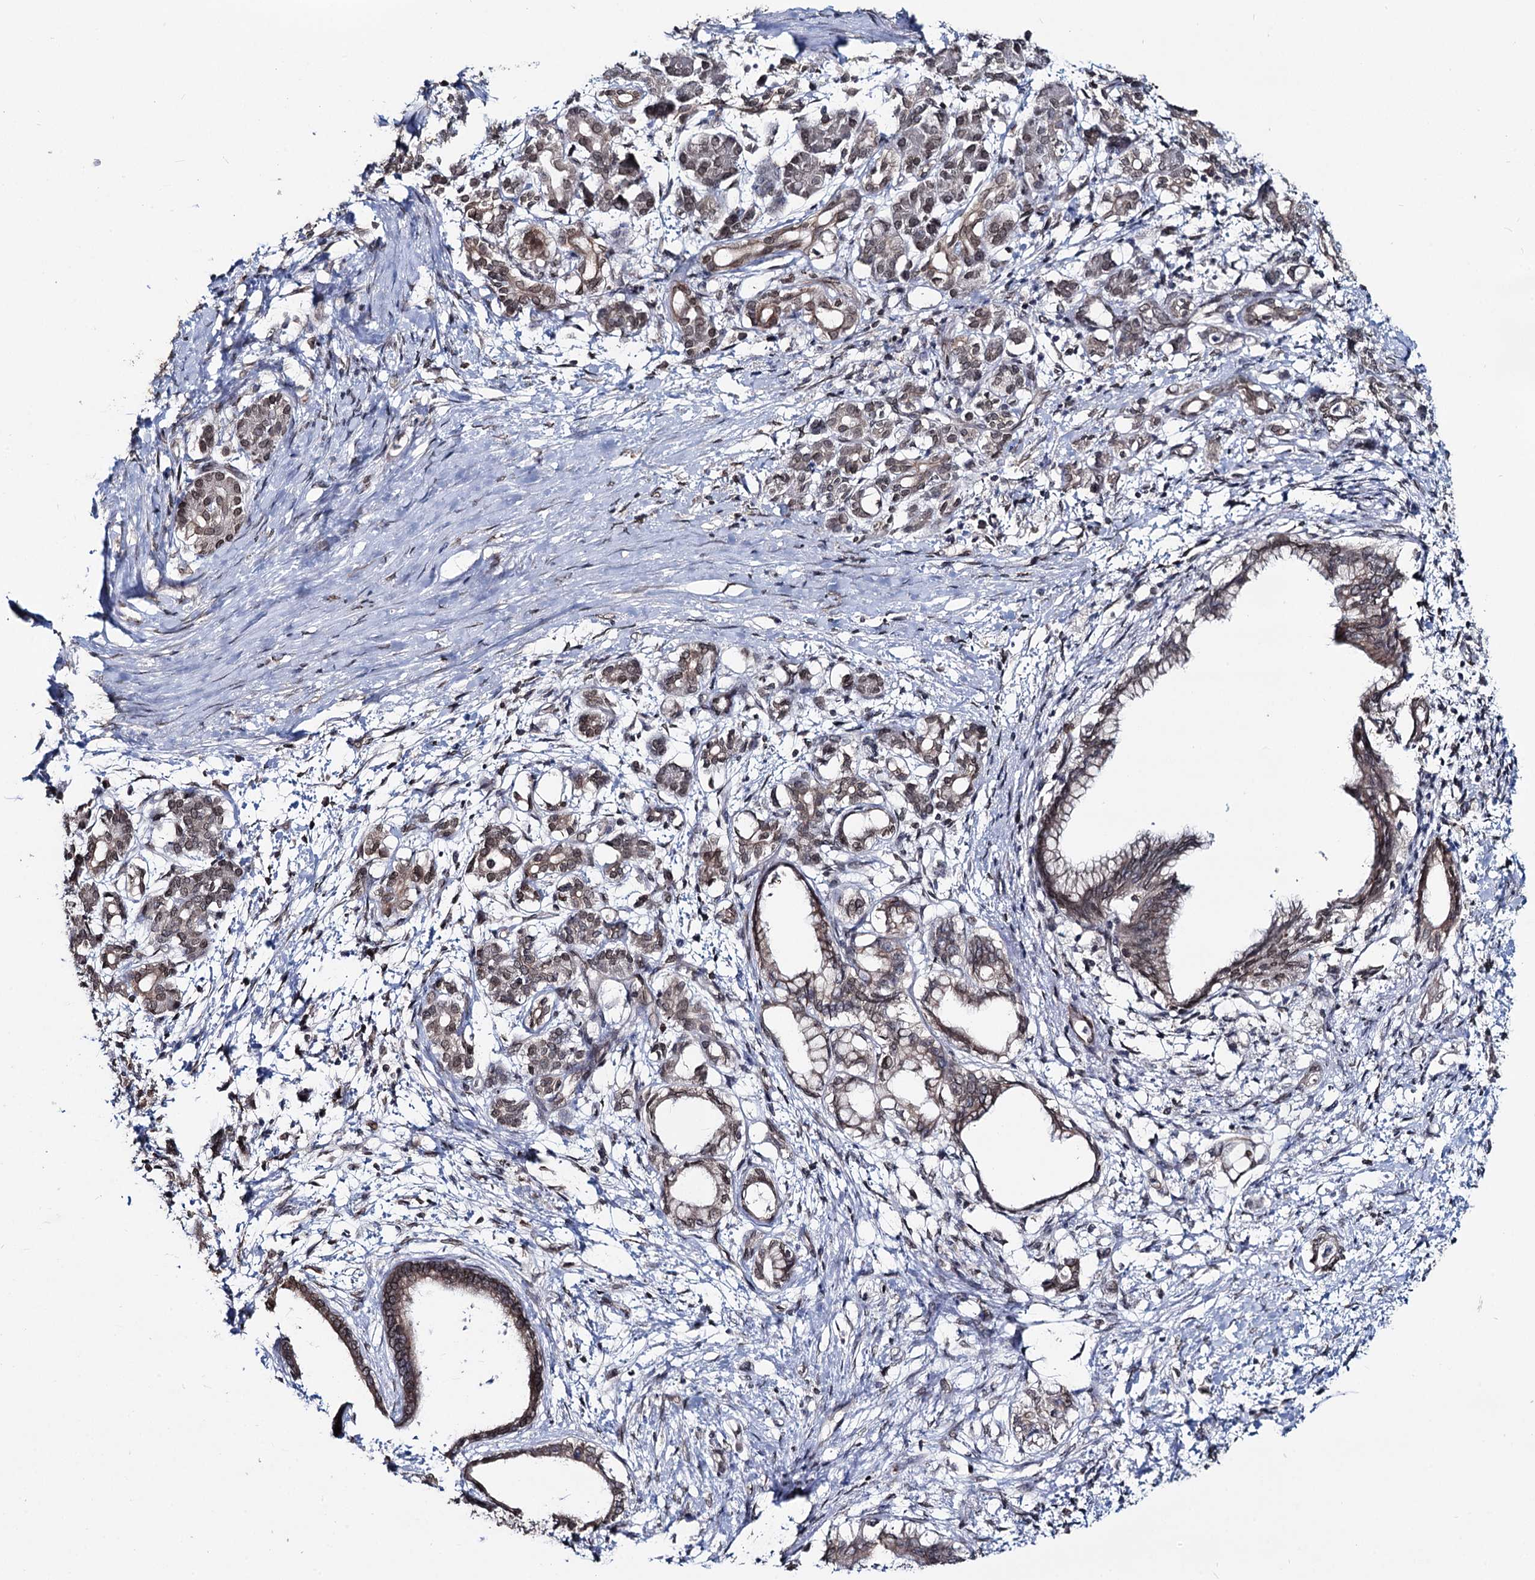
{"staining": {"intensity": "weak", "quantity": ">75%", "location": "cytoplasmic/membranous,nuclear"}, "tissue": "pancreatic cancer", "cell_type": "Tumor cells", "image_type": "cancer", "snomed": [{"axis": "morphology", "description": "Adenocarcinoma, NOS"}, {"axis": "topography", "description": "Pancreas"}], "caption": "A brown stain labels weak cytoplasmic/membranous and nuclear staining of a protein in human adenocarcinoma (pancreatic) tumor cells. The protein is stained brown, and the nuclei are stained in blue (DAB IHC with brightfield microscopy, high magnification).", "gene": "RNF6", "patient": {"sex": "female", "age": 55}}